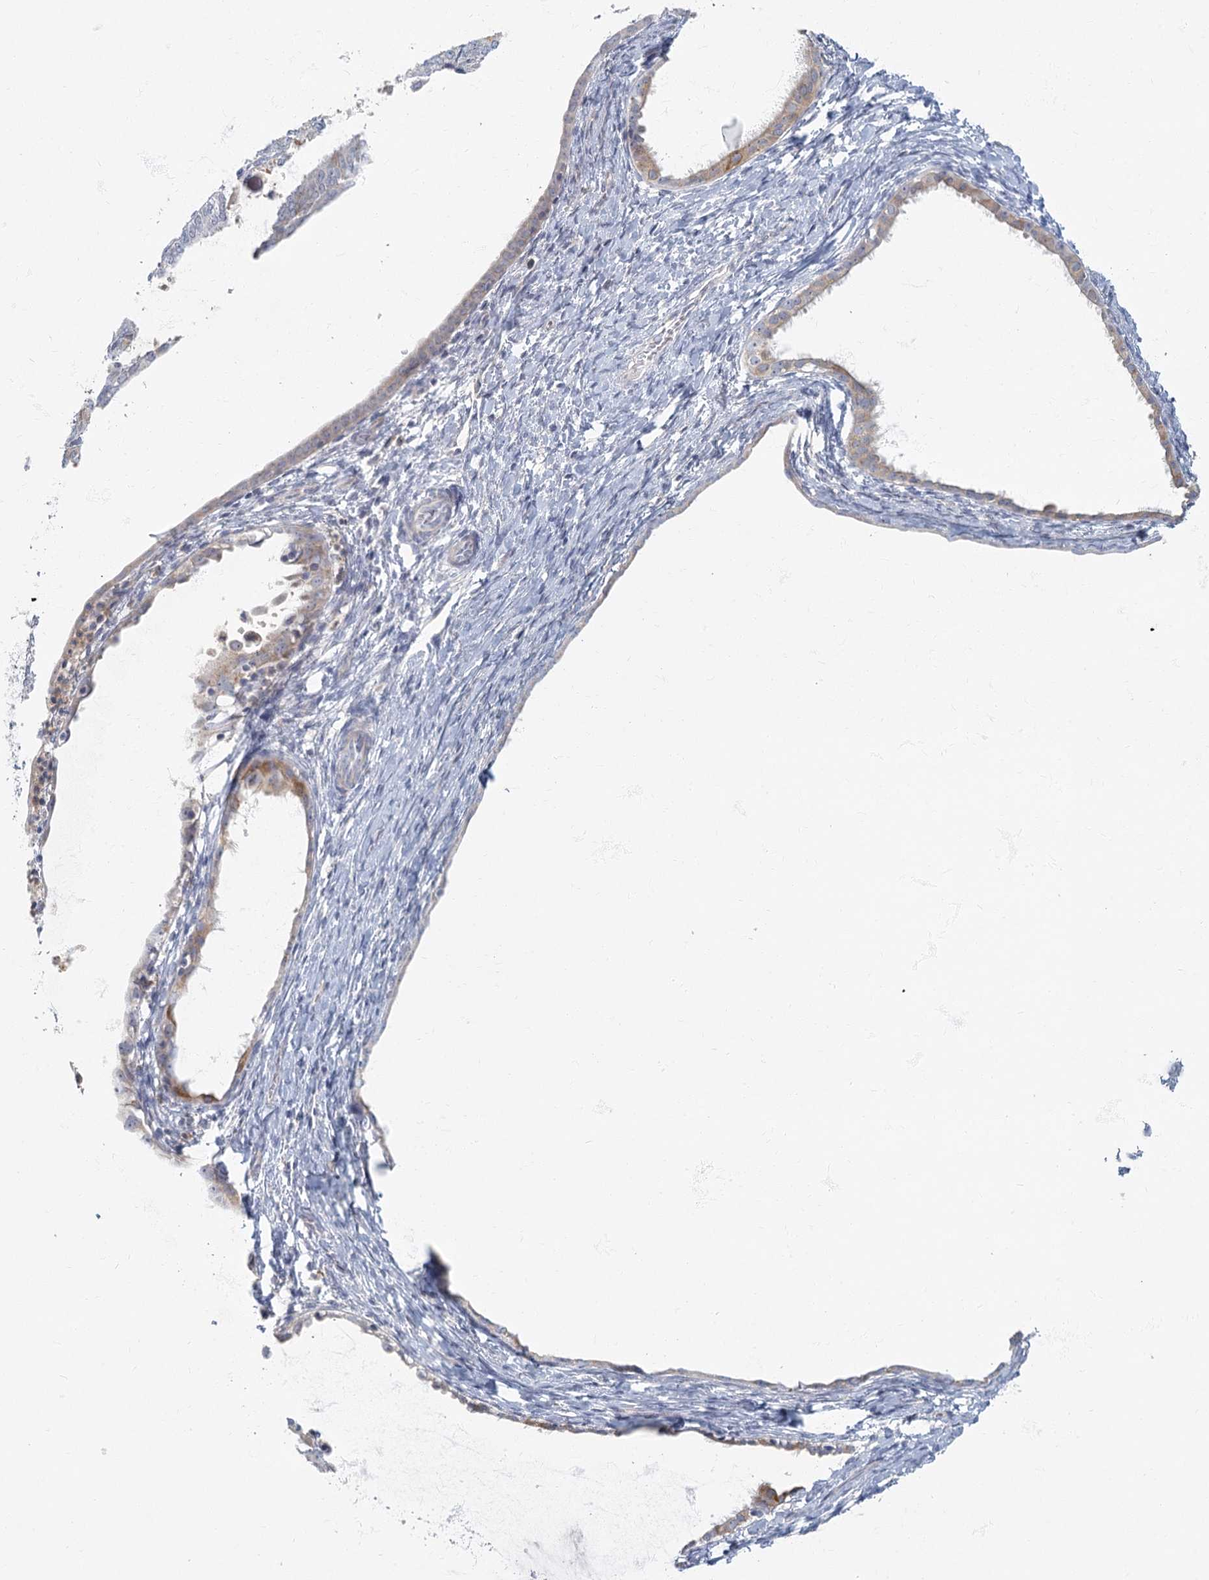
{"staining": {"intensity": "moderate", "quantity": "<25%", "location": "cytoplasmic/membranous"}, "tissue": "endometrial cancer", "cell_type": "Tumor cells", "image_type": "cancer", "snomed": [{"axis": "morphology", "description": "Adenocarcinoma, NOS"}, {"axis": "topography", "description": "Endometrium"}], "caption": "IHC (DAB) staining of human endometrial adenocarcinoma exhibits moderate cytoplasmic/membranous protein expression in approximately <25% of tumor cells.", "gene": "FAM110C", "patient": {"sex": "female", "age": 58}}